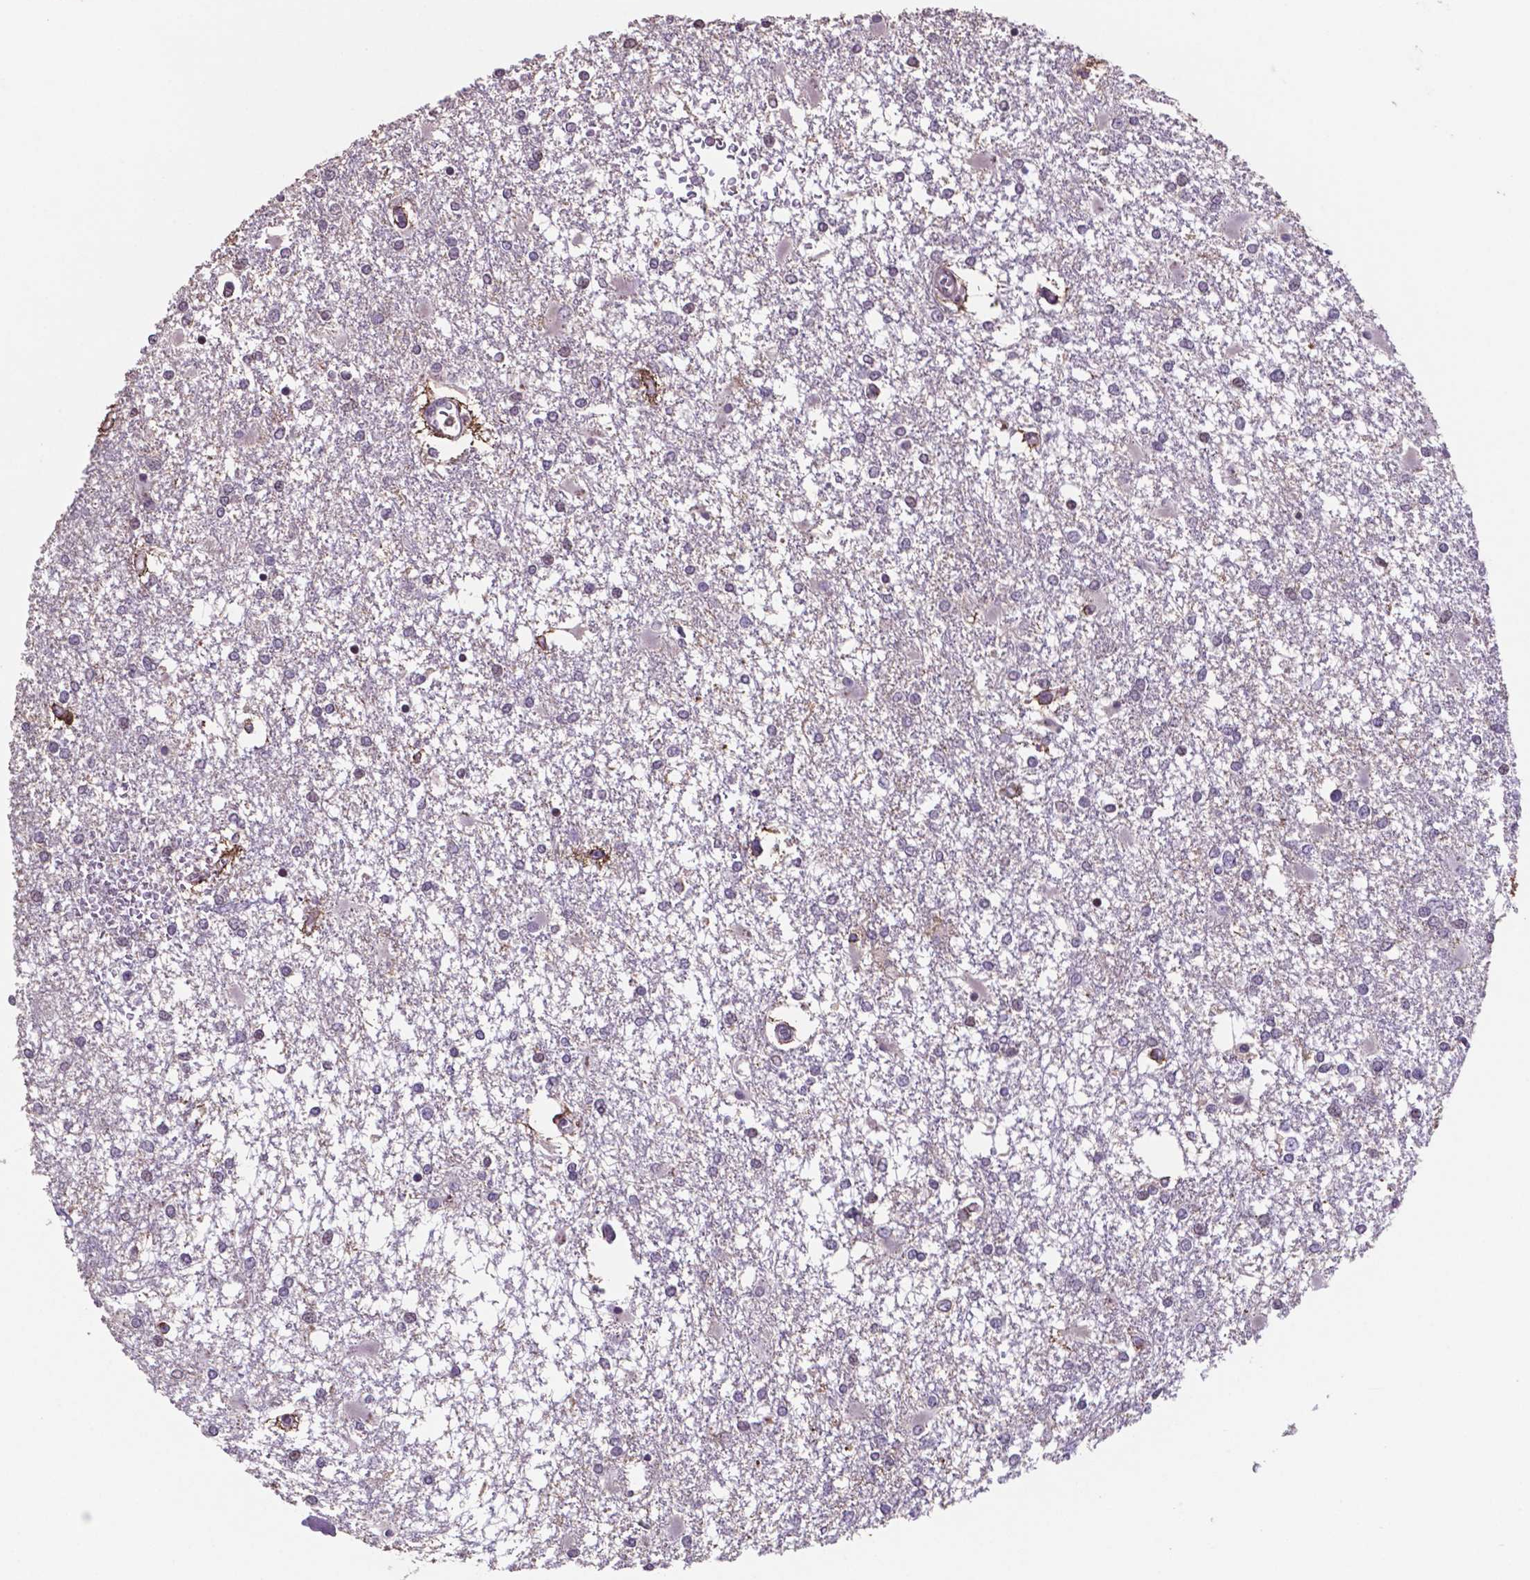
{"staining": {"intensity": "negative", "quantity": "none", "location": "none"}, "tissue": "glioma", "cell_type": "Tumor cells", "image_type": "cancer", "snomed": [{"axis": "morphology", "description": "Glioma, malignant, High grade"}, {"axis": "topography", "description": "Cerebral cortex"}], "caption": "This is a micrograph of IHC staining of malignant glioma (high-grade), which shows no staining in tumor cells.", "gene": "MLC1", "patient": {"sex": "male", "age": 79}}